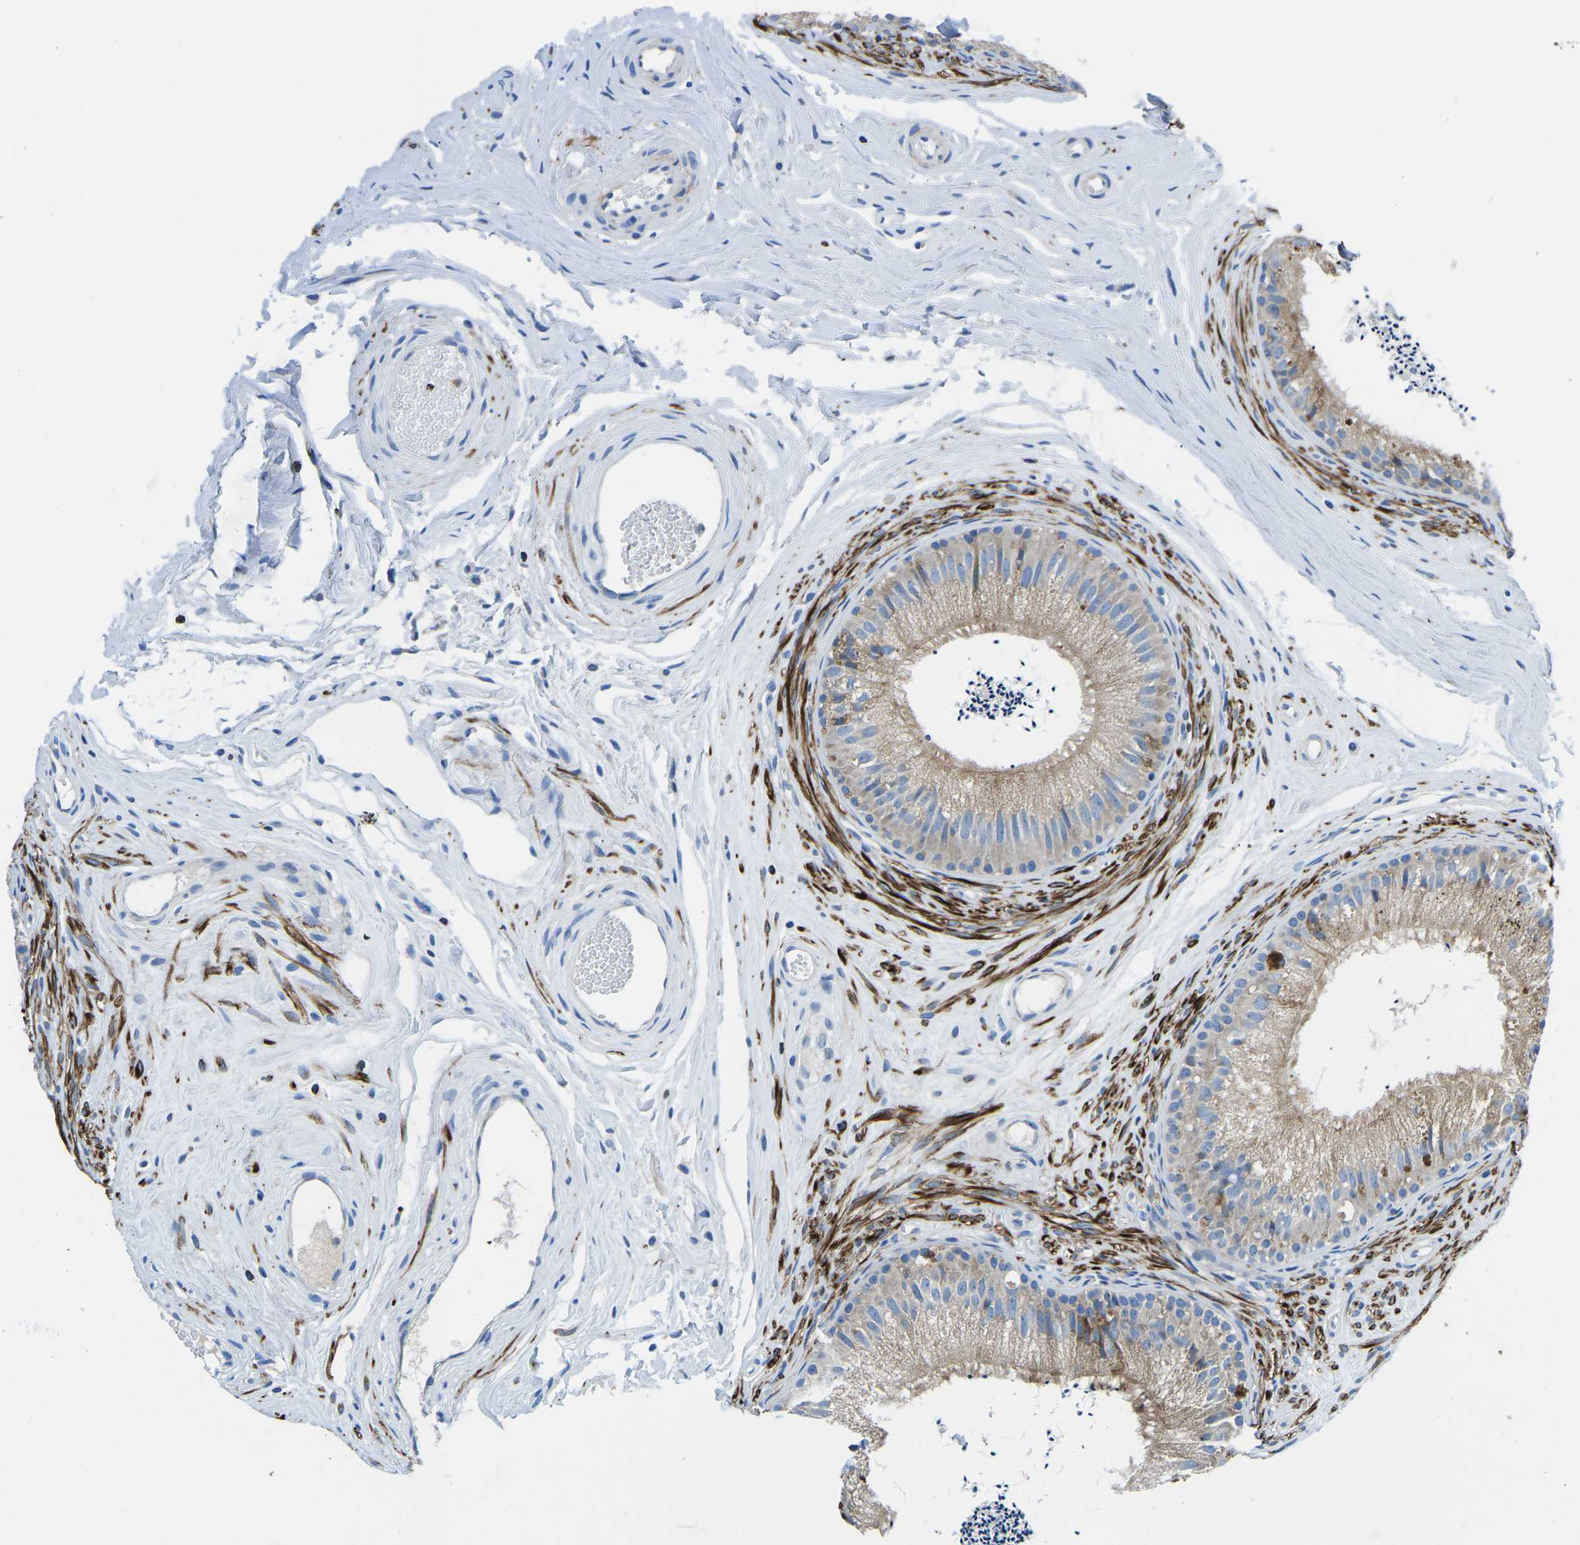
{"staining": {"intensity": "weak", "quantity": ">75%", "location": "cytoplasmic/membranous"}, "tissue": "epididymis", "cell_type": "Glandular cells", "image_type": "normal", "snomed": [{"axis": "morphology", "description": "Normal tissue, NOS"}, {"axis": "topography", "description": "Epididymis"}], "caption": "This histopathology image displays immunohistochemistry (IHC) staining of normal epididymis, with low weak cytoplasmic/membranous staining in approximately >75% of glandular cells.", "gene": "MC4R", "patient": {"sex": "male", "age": 56}}